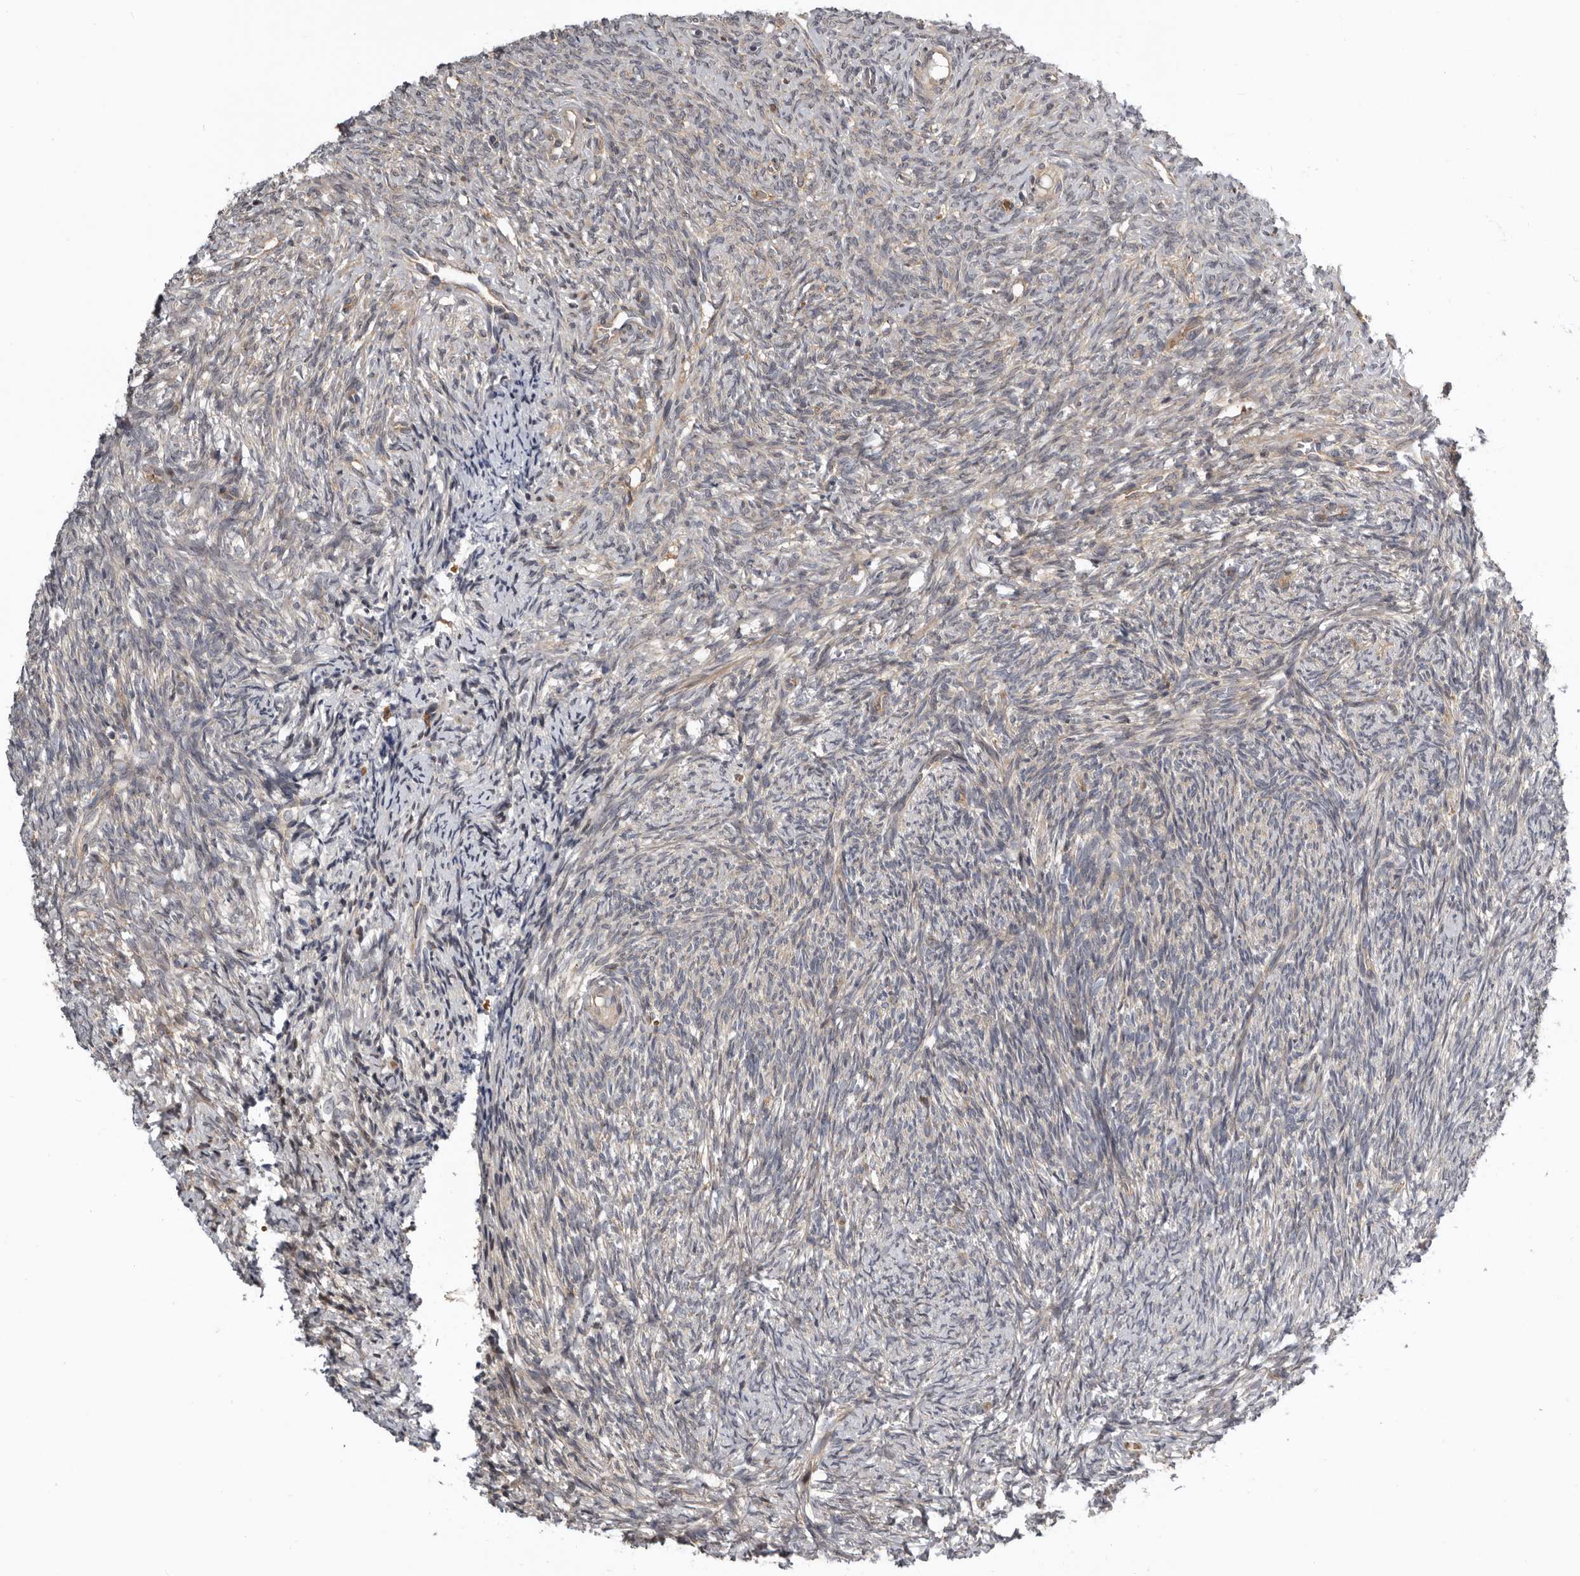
{"staining": {"intensity": "moderate", "quantity": ">75%", "location": "cytoplasmic/membranous"}, "tissue": "ovary", "cell_type": "Follicle cells", "image_type": "normal", "snomed": [{"axis": "morphology", "description": "Normal tissue, NOS"}, {"axis": "topography", "description": "Ovary"}], "caption": "Follicle cells reveal moderate cytoplasmic/membranous staining in approximately >75% of cells in unremarkable ovary. The staining was performed using DAB to visualize the protein expression in brown, while the nuclei were stained in blue with hematoxylin (Magnification: 20x).", "gene": "FGFR4", "patient": {"sex": "female", "age": 41}}